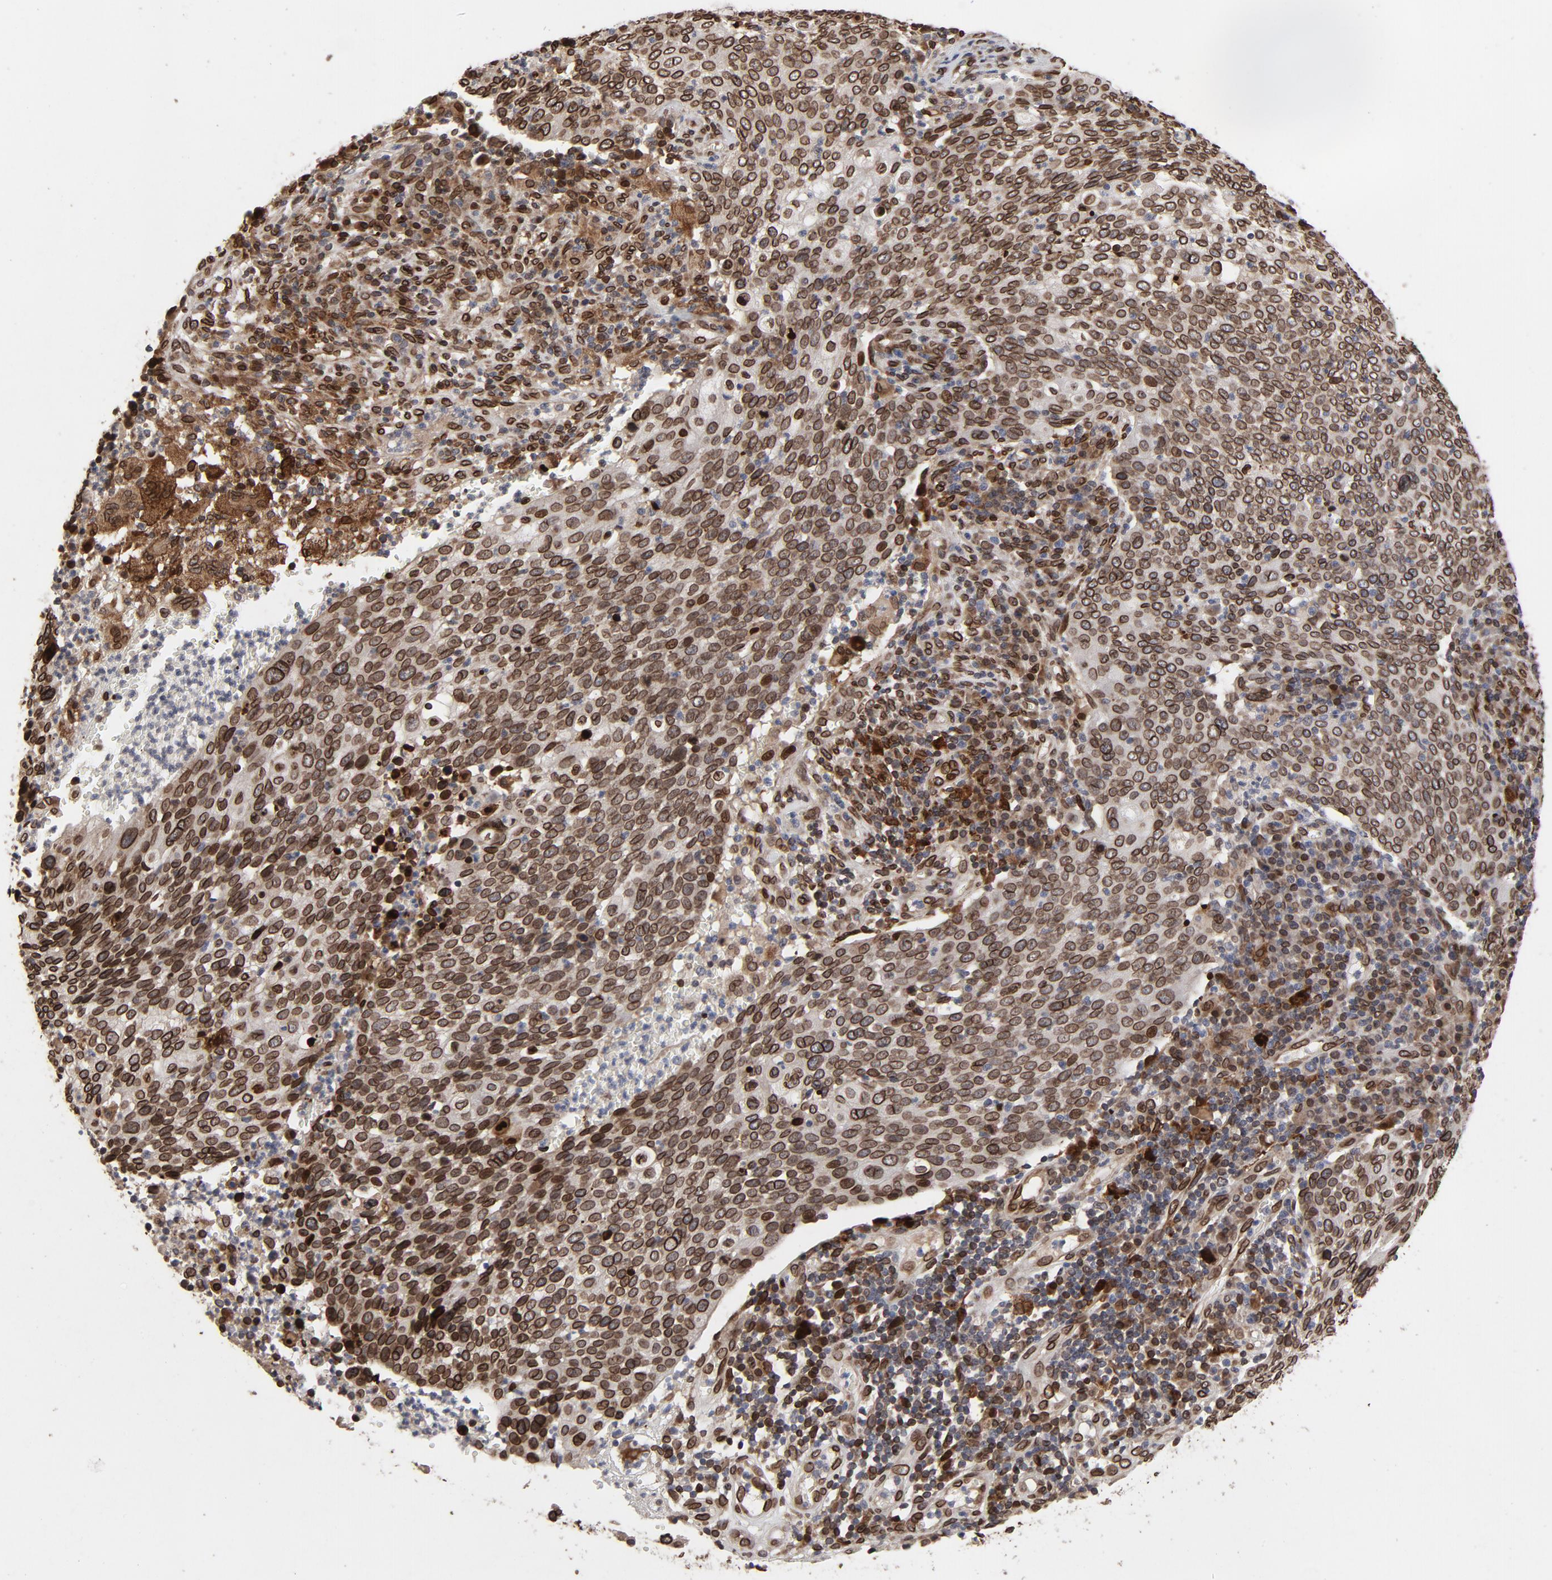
{"staining": {"intensity": "strong", "quantity": ">75%", "location": "cytoplasmic/membranous,nuclear"}, "tissue": "cervical cancer", "cell_type": "Tumor cells", "image_type": "cancer", "snomed": [{"axis": "morphology", "description": "Squamous cell carcinoma, NOS"}, {"axis": "topography", "description": "Cervix"}], "caption": "The immunohistochemical stain shows strong cytoplasmic/membranous and nuclear expression in tumor cells of cervical cancer (squamous cell carcinoma) tissue.", "gene": "LMNA", "patient": {"sex": "female", "age": 40}}